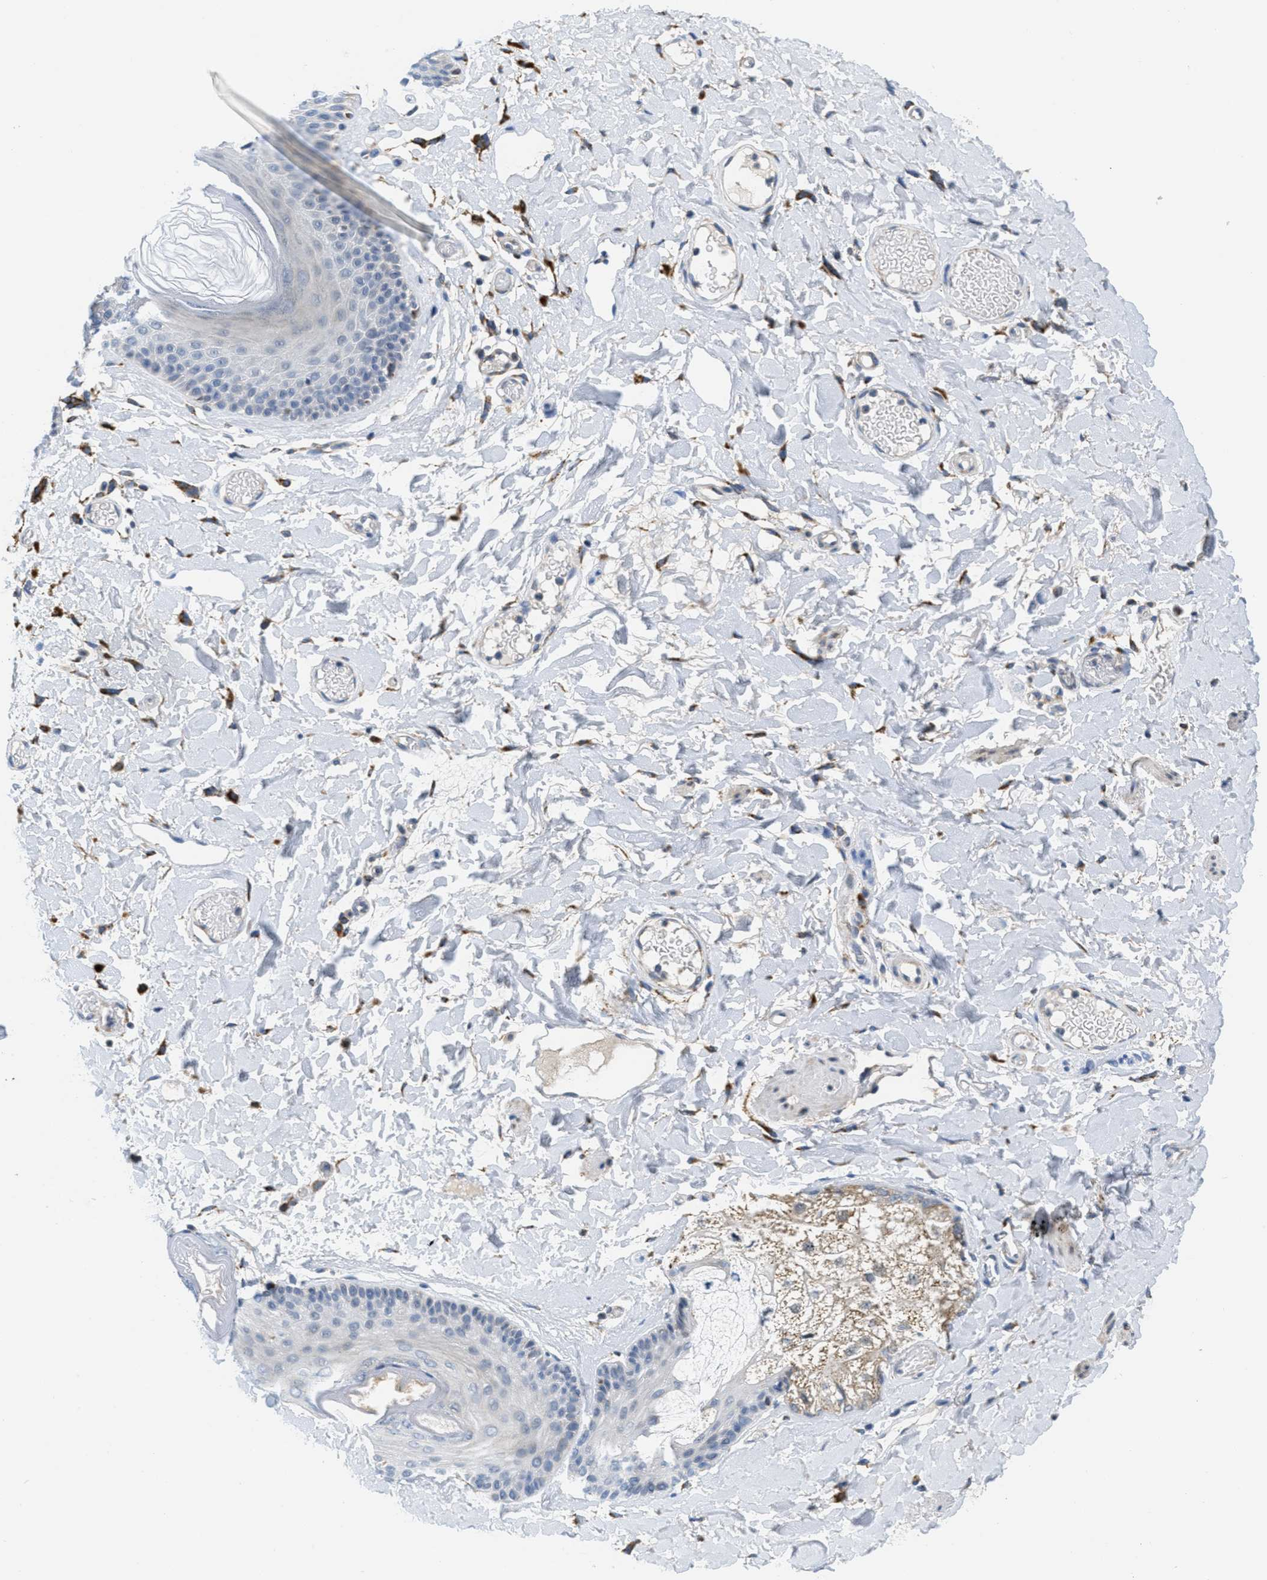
{"staining": {"intensity": "weak", "quantity": "<25%", "location": "cytoplasmic/membranous"}, "tissue": "skin", "cell_type": "Epidermal cells", "image_type": "normal", "snomed": [{"axis": "morphology", "description": "Normal tissue, NOS"}, {"axis": "topography", "description": "Vulva"}], "caption": "Immunohistochemical staining of normal skin exhibits no significant staining in epidermal cells. The staining was performed using DAB (3,3'-diaminobenzidine) to visualize the protein expression in brown, while the nuclei were stained in blue with hematoxylin (Magnification: 20x).", "gene": "KCNJ5", "patient": {"sex": "female", "age": 73}}